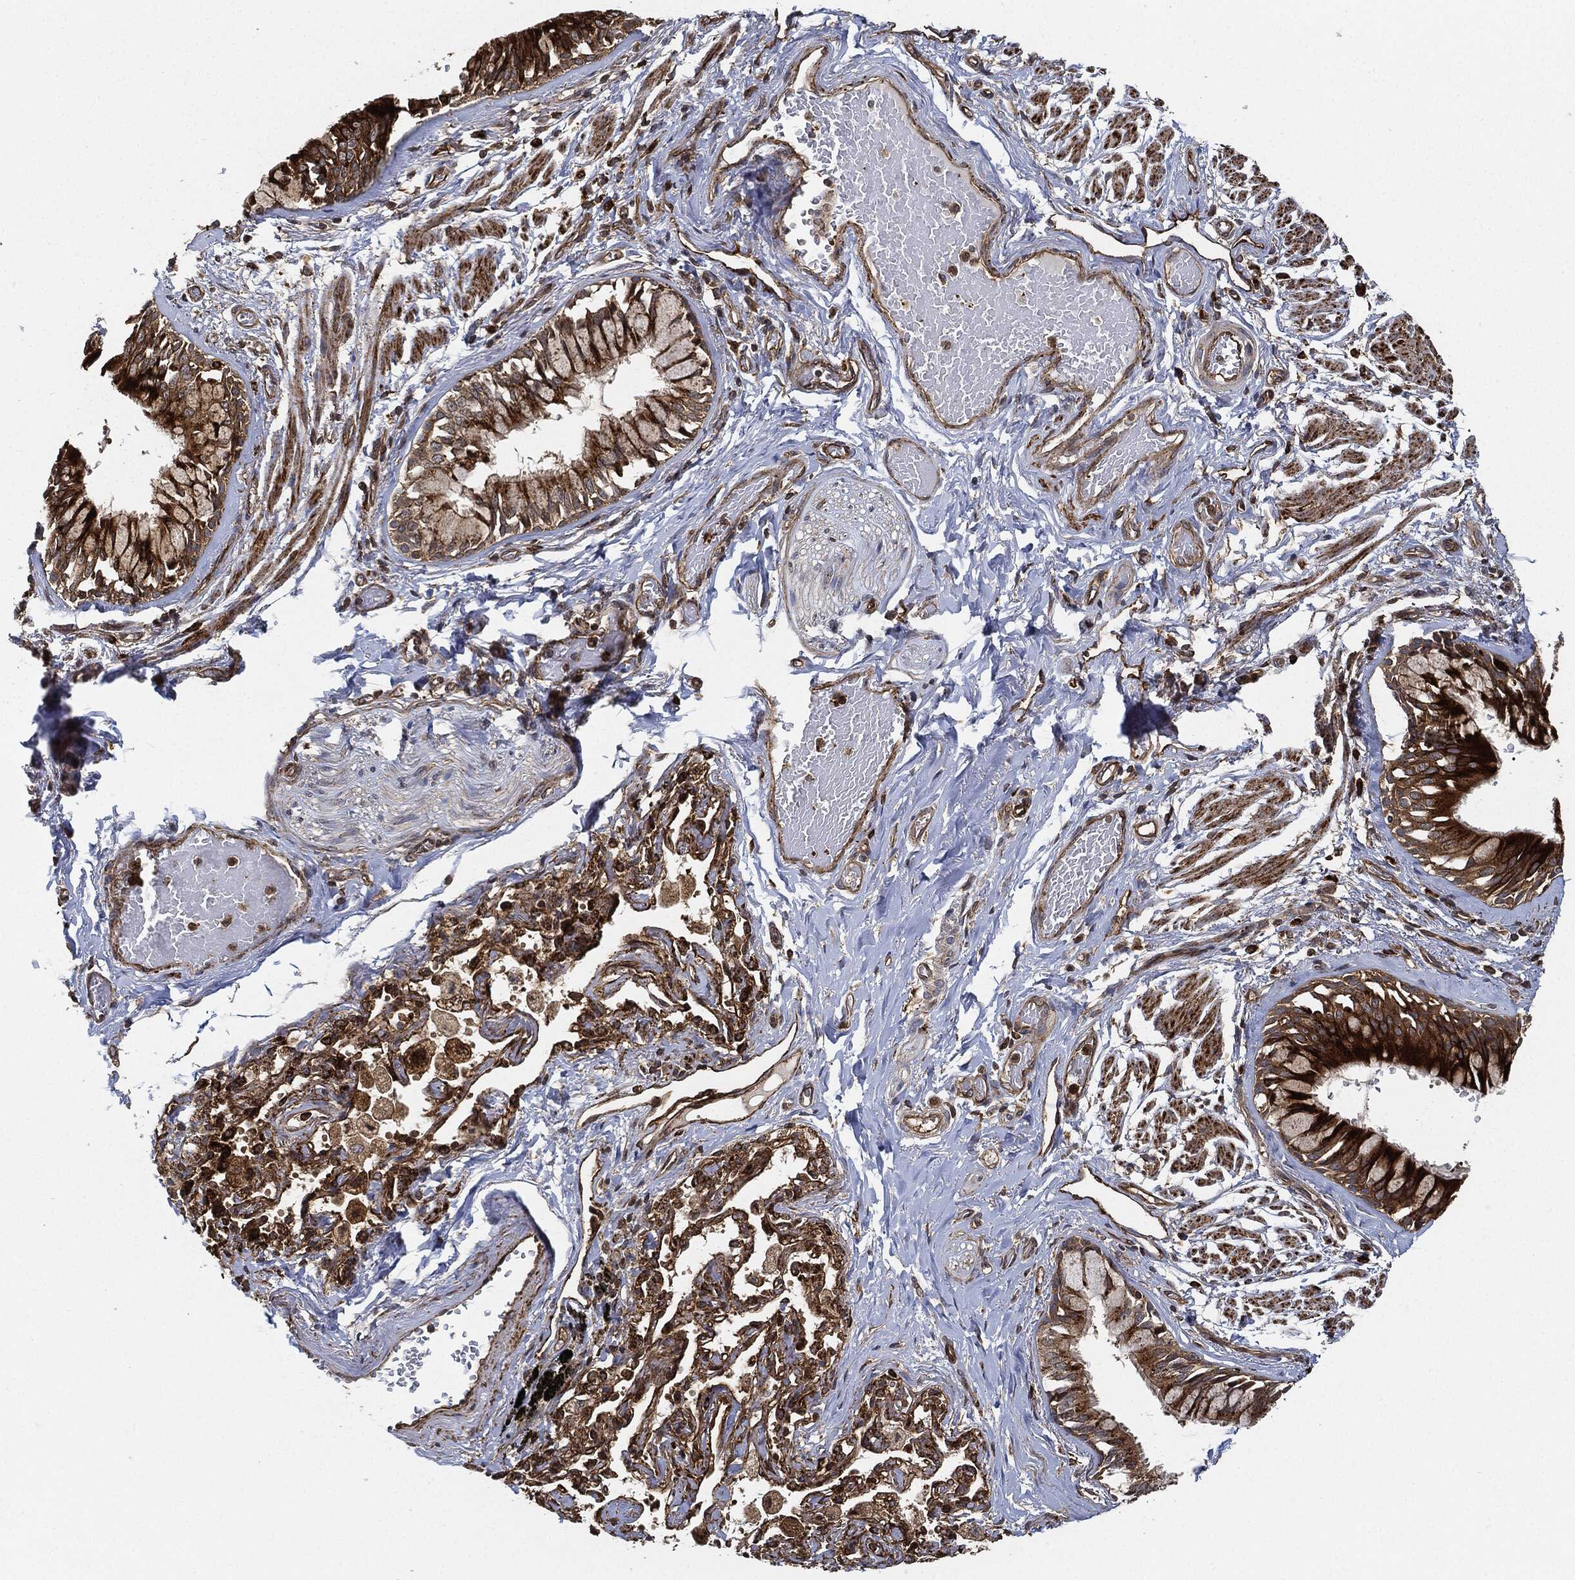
{"staining": {"intensity": "strong", "quantity": ">75%", "location": "cytoplasmic/membranous"}, "tissue": "bronchus", "cell_type": "Respiratory epithelial cells", "image_type": "normal", "snomed": [{"axis": "morphology", "description": "Normal tissue, NOS"}, {"axis": "topography", "description": "Bronchus"}, {"axis": "topography", "description": "Lung"}], "caption": "Bronchus stained for a protein (brown) reveals strong cytoplasmic/membranous positive positivity in about >75% of respiratory epithelial cells.", "gene": "MAP3K3", "patient": {"sex": "female", "age": 57}}